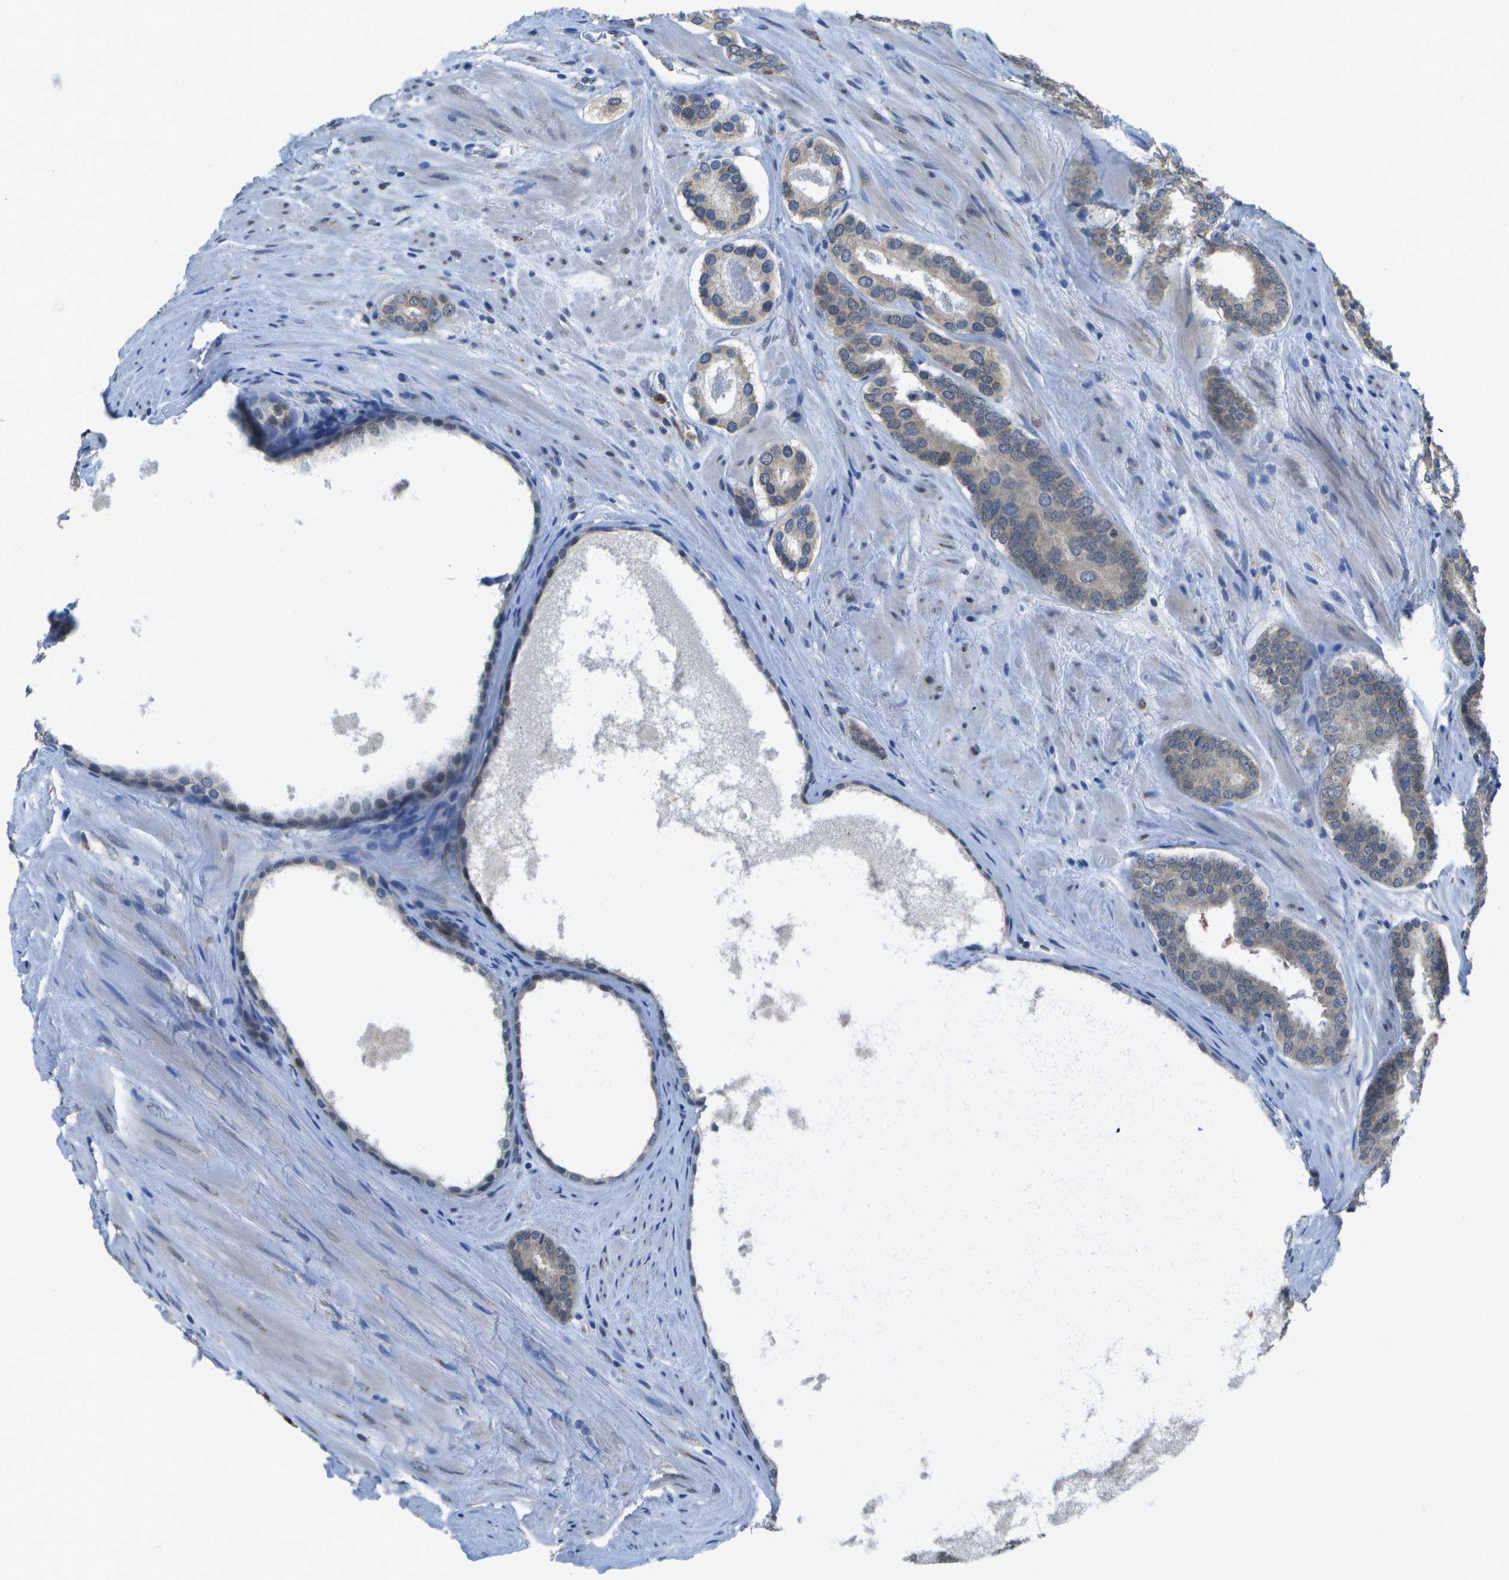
{"staining": {"intensity": "weak", "quantity": "25%-75%", "location": "cytoplasmic/membranous,nuclear"}, "tissue": "prostate cancer", "cell_type": "Tumor cells", "image_type": "cancer", "snomed": [{"axis": "morphology", "description": "Adenocarcinoma, Low grade"}, {"axis": "topography", "description": "Prostate"}], "caption": "Protein staining of prostate cancer (low-grade adenocarcinoma) tissue displays weak cytoplasmic/membranous and nuclear staining in approximately 25%-75% of tumor cells.", "gene": "DSE", "patient": {"sex": "male", "age": 69}}